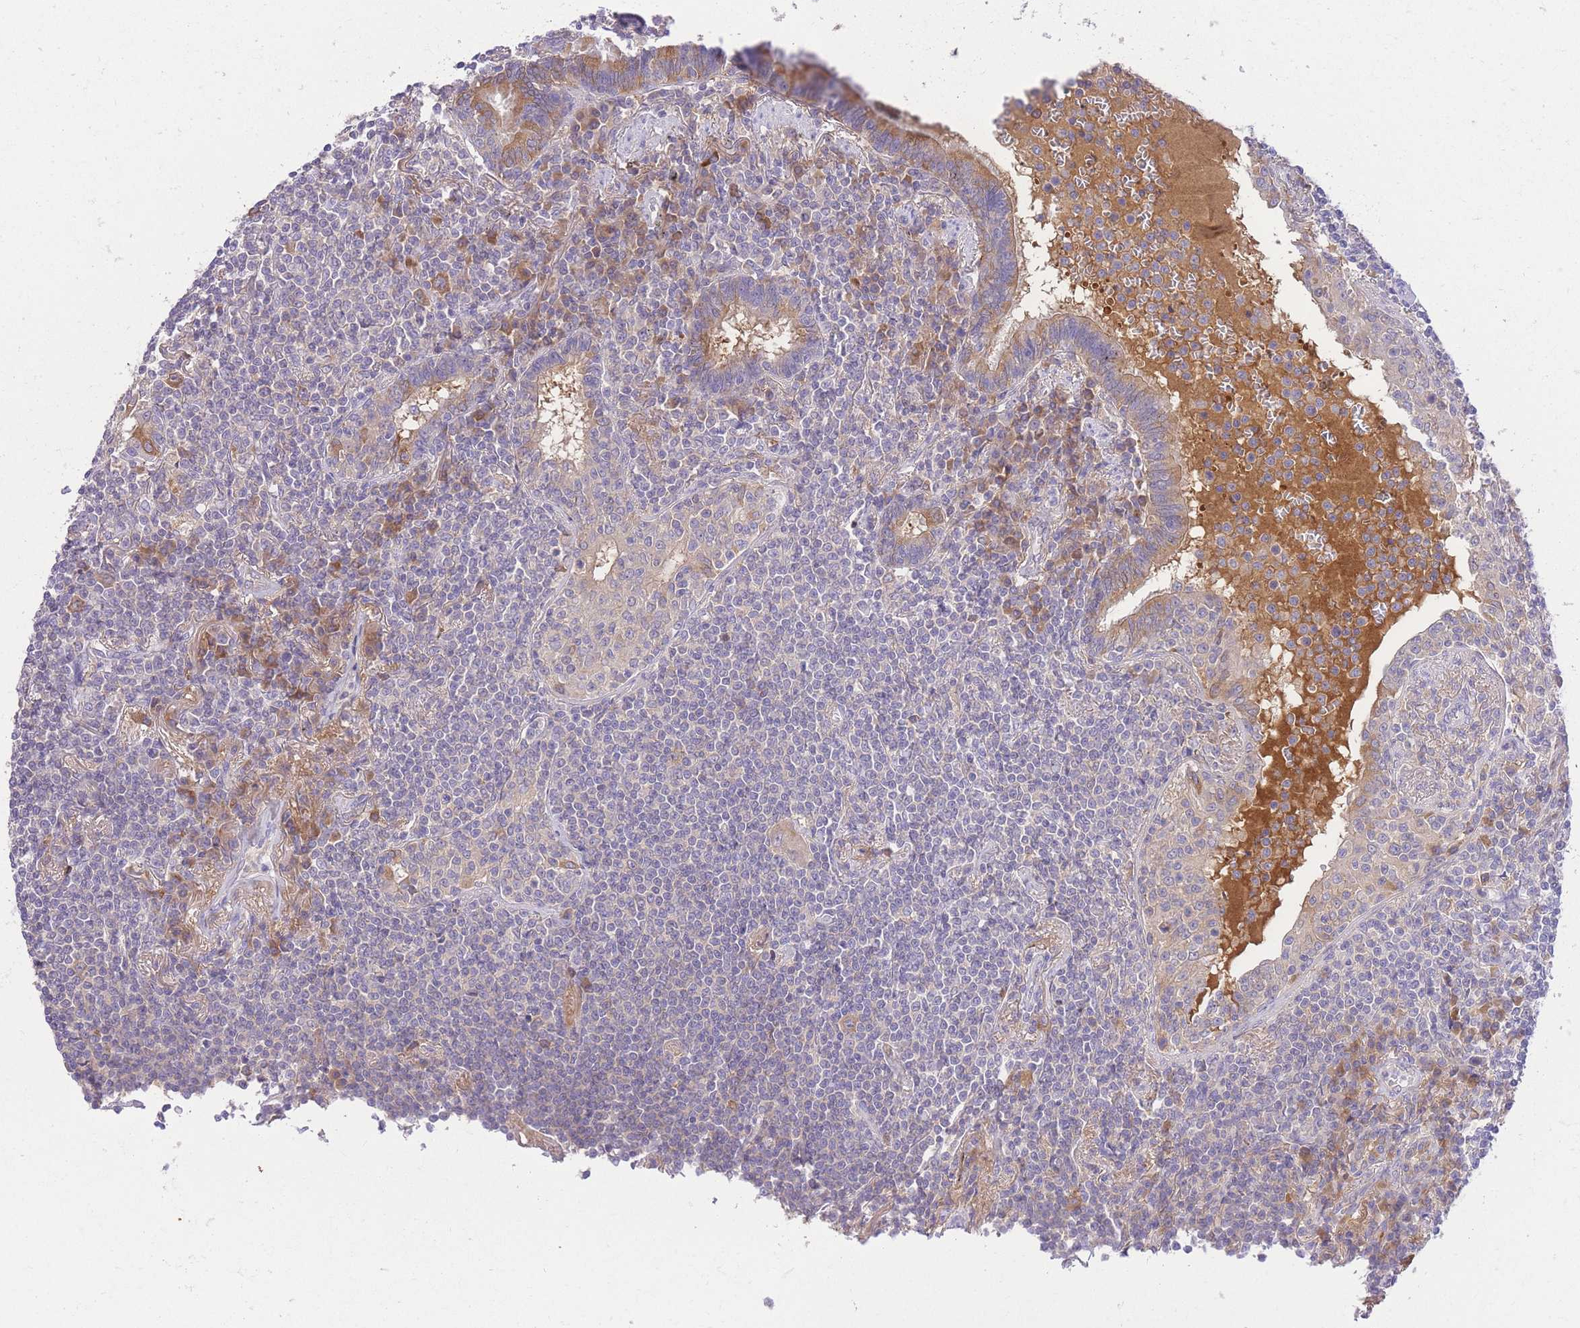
{"staining": {"intensity": "negative", "quantity": "none", "location": "none"}, "tissue": "lymphoma", "cell_type": "Tumor cells", "image_type": "cancer", "snomed": [{"axis": "morphology", "description": "Malignant lymphoma, non-Hodgkin's type, Low grade"}, {"axis": "topography", "description": "Lung"}], "caption": "An immunohistochemistry histopathology image of lymphoma is shown. There is no staining in tumor cells of lymphoma. The staining is performed using DAB brown chromogen with nuclei counter-stained in using hematoxylin.", "gene": "LIPH", "patient": {"sex": "female", "age": 71}}